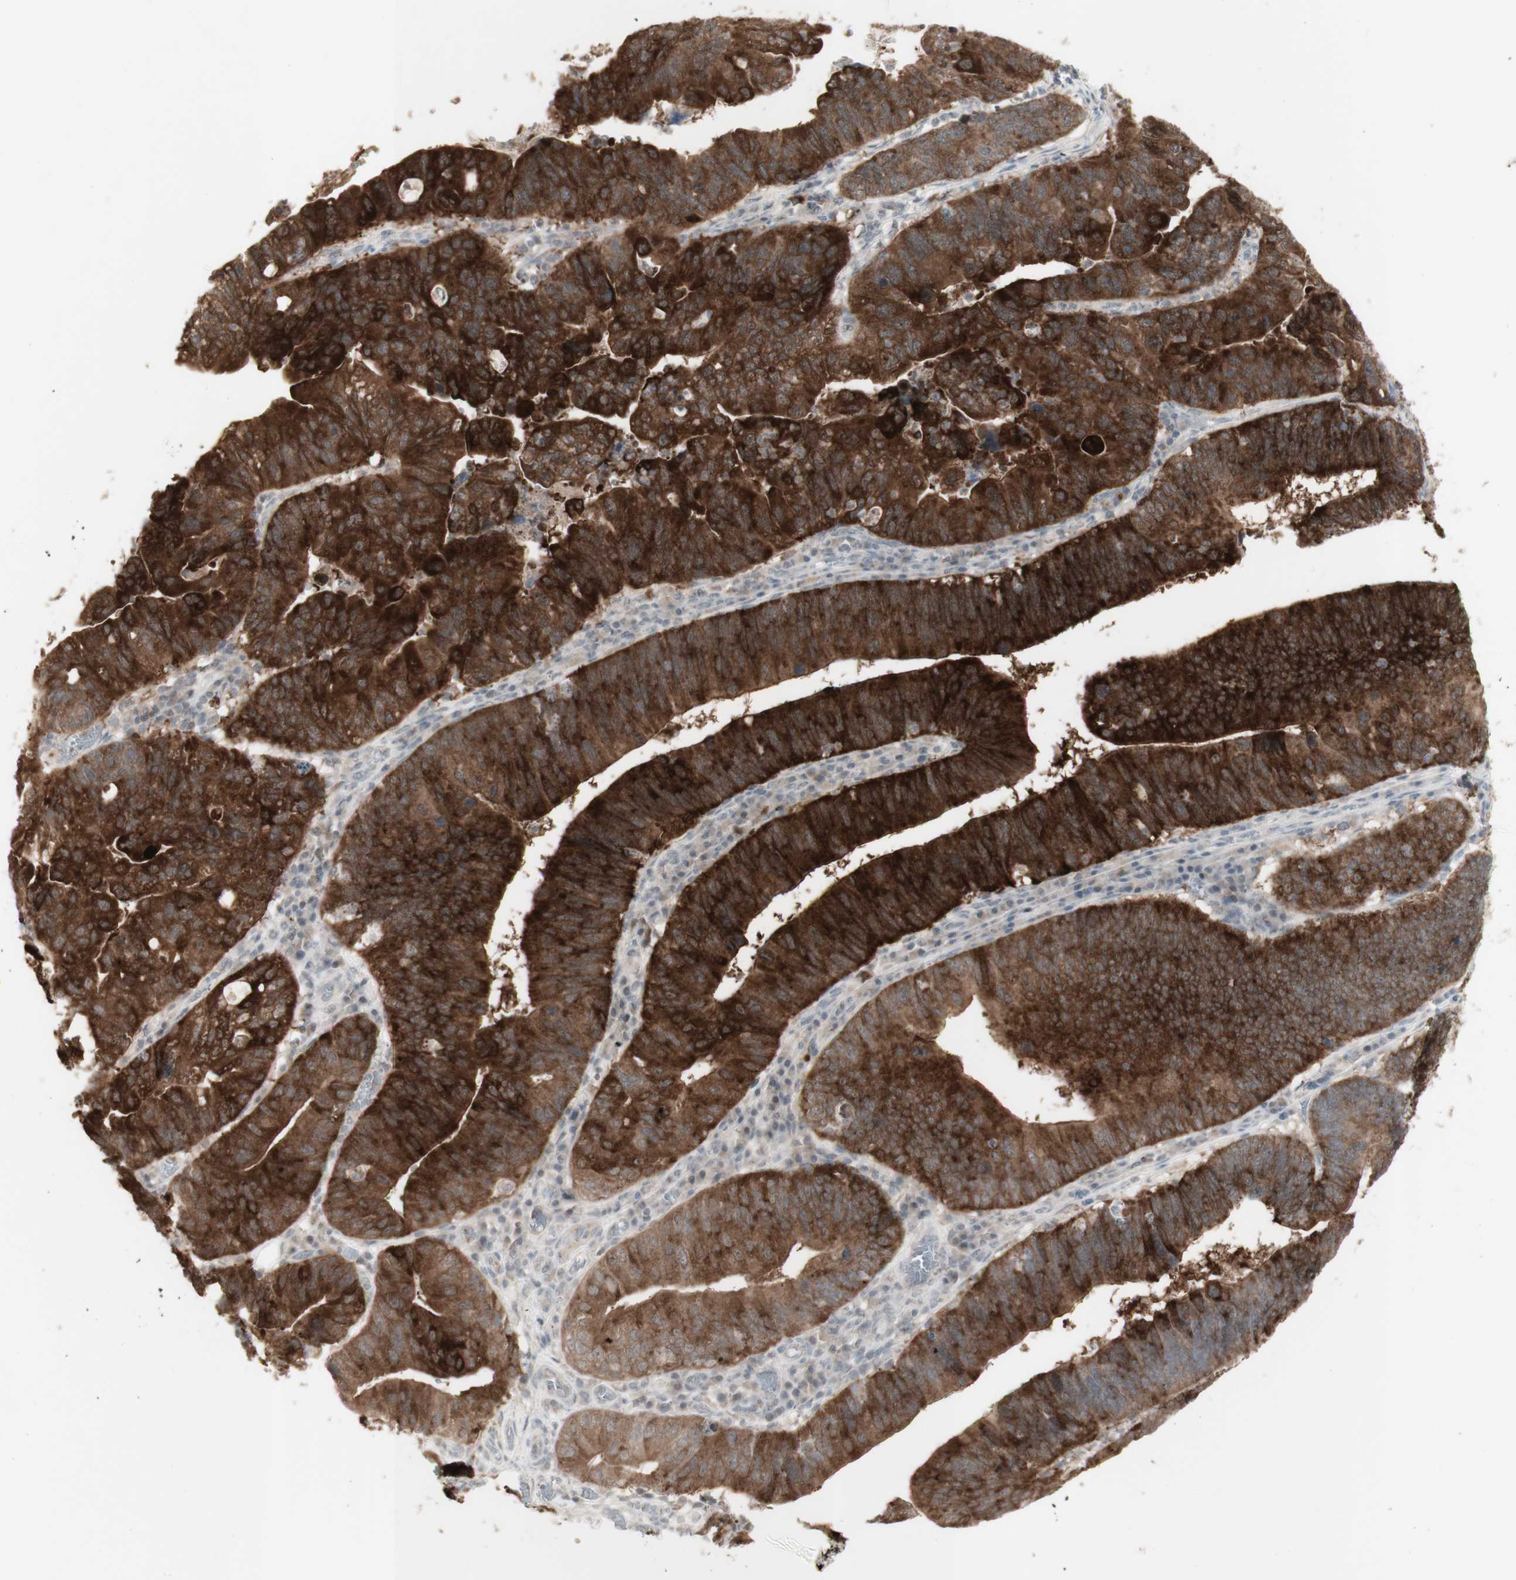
{"staining": {"intensity": "strong", "quantity": ">75%", "location": "cytoplasmic/membranous"}, "tissue": "stomach cancer", "cell_type": "Tumor cells", "image_type": "cancer", "snomed": [{"axis": "morphology", "description": "Adenocarcinoma, NOS"}, {"axis": "topography", "description": "Stomach"}], "caption": "A brown stain highlights strong cytoplasmic/membranous staining of a protein in stomach adenocarcinoma tumor cells.", "gene": "C1orf116", "patient": {"sex": "male", "age": 59}}